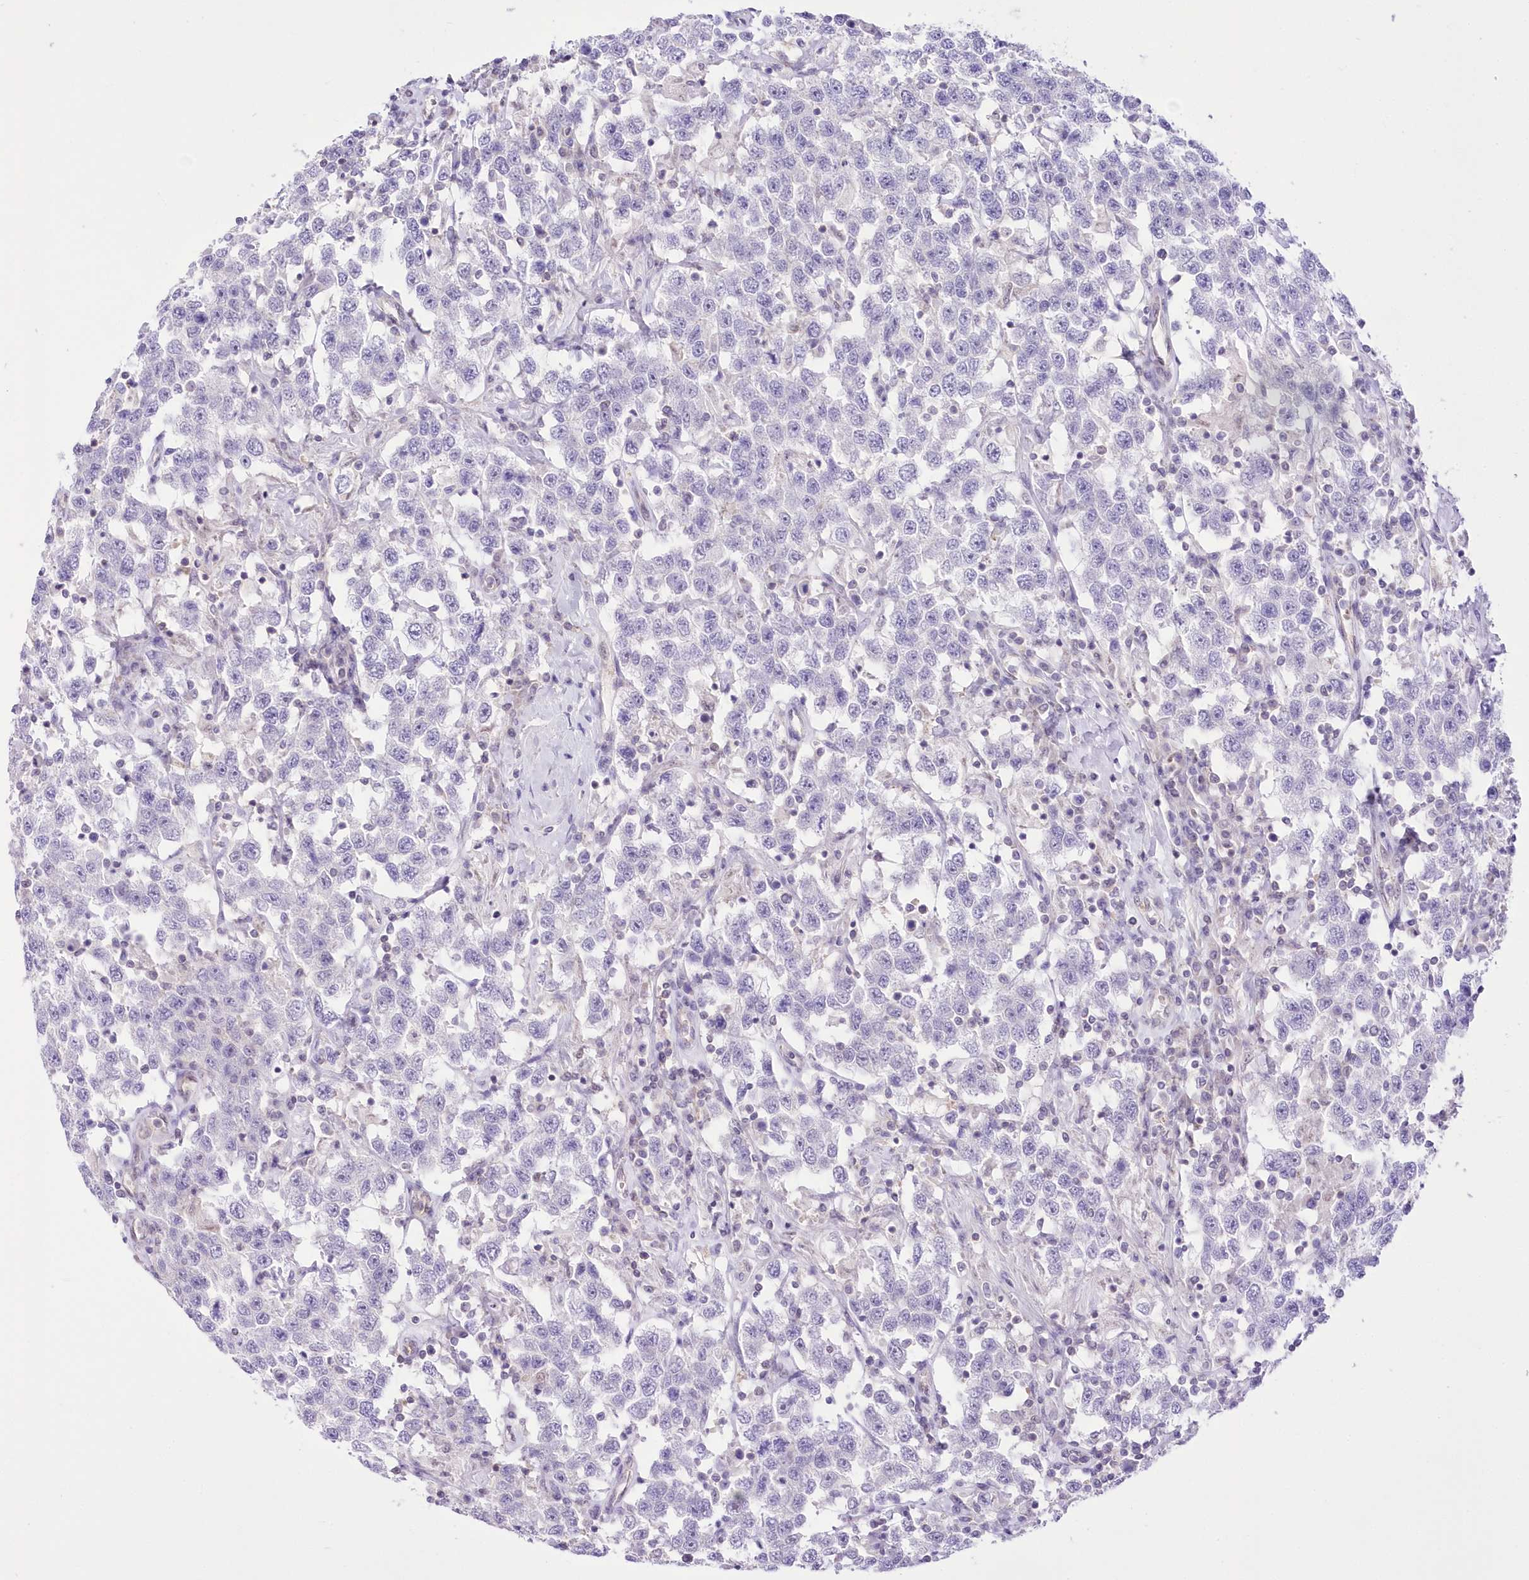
{"staining": {"intensity": "negative", "quantity": "none", "location": "none"}, "tissue": "testis cancer", "cell_type": "Tumor cells", "image_type": "cancer", "snomed": [{"axis": "morphology", "description": "Seminoma, NOS"}, {"axis": "topography", "description": "Testis"}], "caption": "The immunohistochemistry micrograph has no significant positivity in tumor cells of testis cancer (seminoma) tissue.", "gene": "UBA6", "patient": {"sex": "male", "age": 41}}